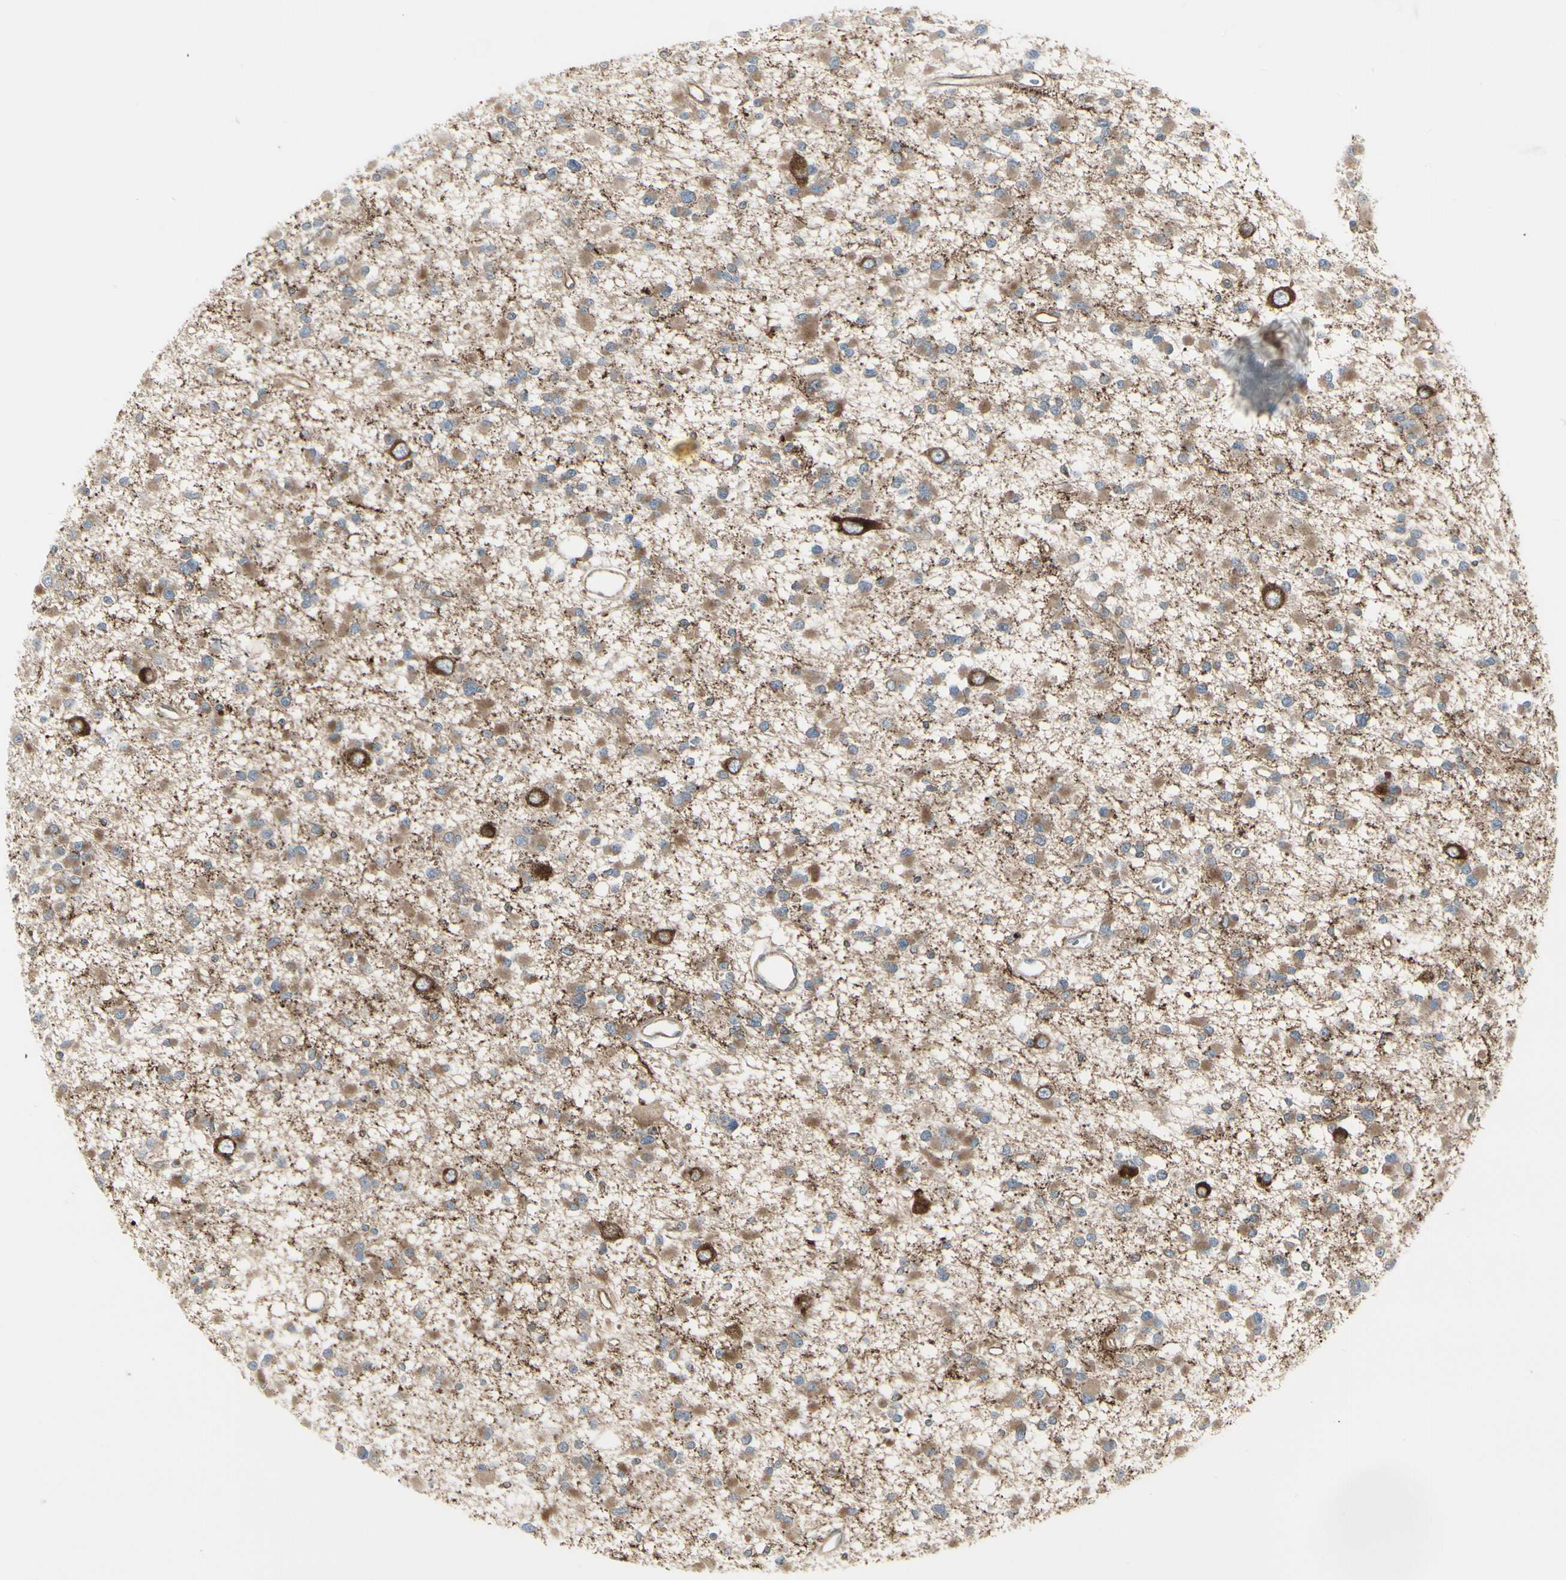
{"staining": {"intensity": "moderate", "quantity": "25%-75%", "location": "cytoplasmic/membranous"}, "tissue": "glioma", "cell_type": "Tumor cells", "image_type": "cancer", "snomed": [{"axis": "morphology", "description": "Glioma, malignant, Low grade"}, {"axis": "topography", "description": "Brain"}], "caption": "Moderate cytoplasmic/membranous expression is present in approximately 25%-75% of tumor cells in low-grade glioma (malignant).", "gene": "ATP6V1B2", "patient": {"sex": "female", "age": 22}}